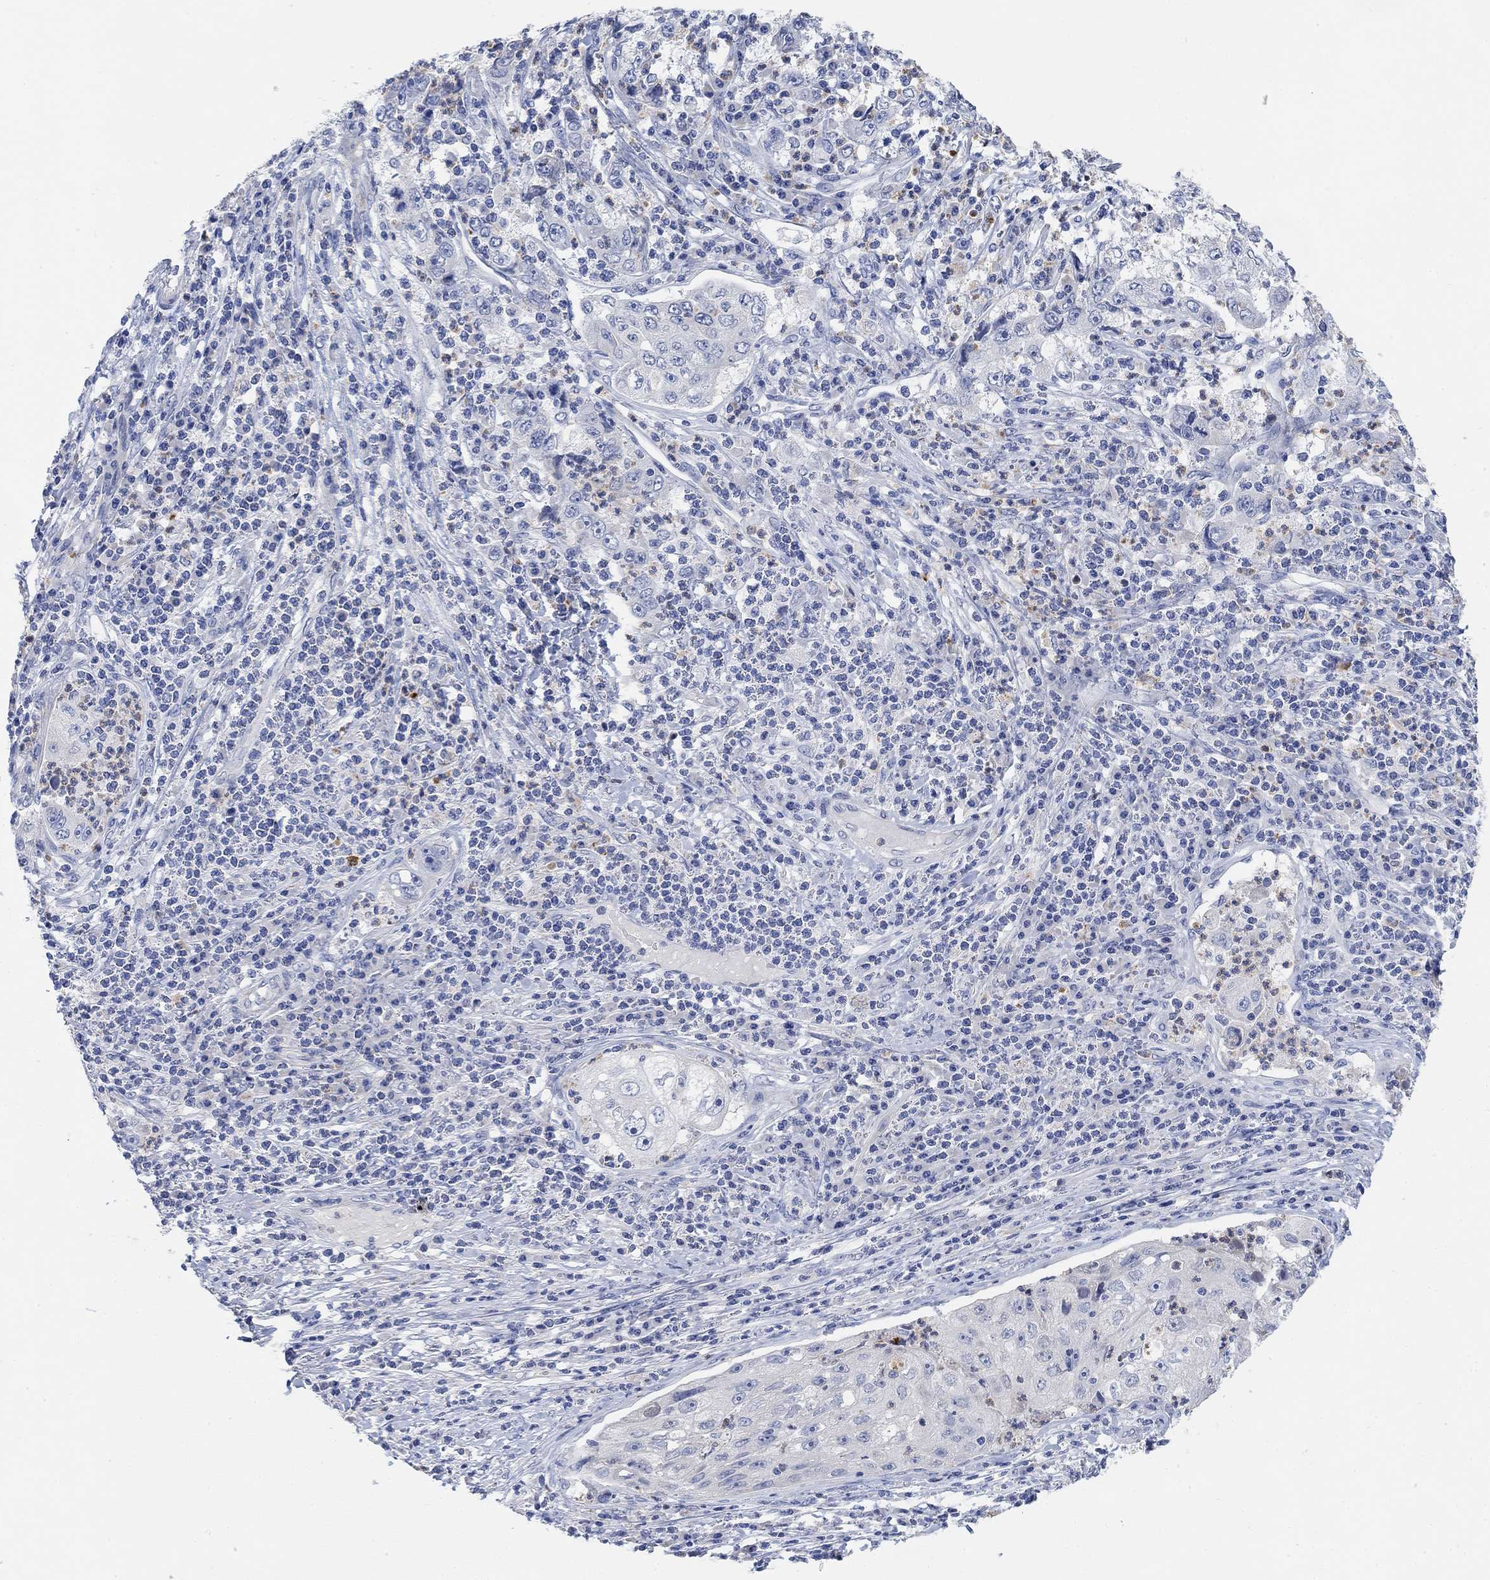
{"staining": {"intensity": "negative", "quantity": "none", "location": "none"}, "tissue": "cervical cancer", "cell_type": "Tumor cells", "image_type": "cancer", "snomed": [{"axis": "morphology", "description": "Squamous cell carcinoma, NOS"}, {"axis": "topography", "description": "Cervix"}], "caption": "This is an IHC photomicrograph of human squamous cell carcinoma (cervical). There is no positivity in tumor cells.", "gene": "VAT1L", "patient": {"sex": "female", "age": 36}}